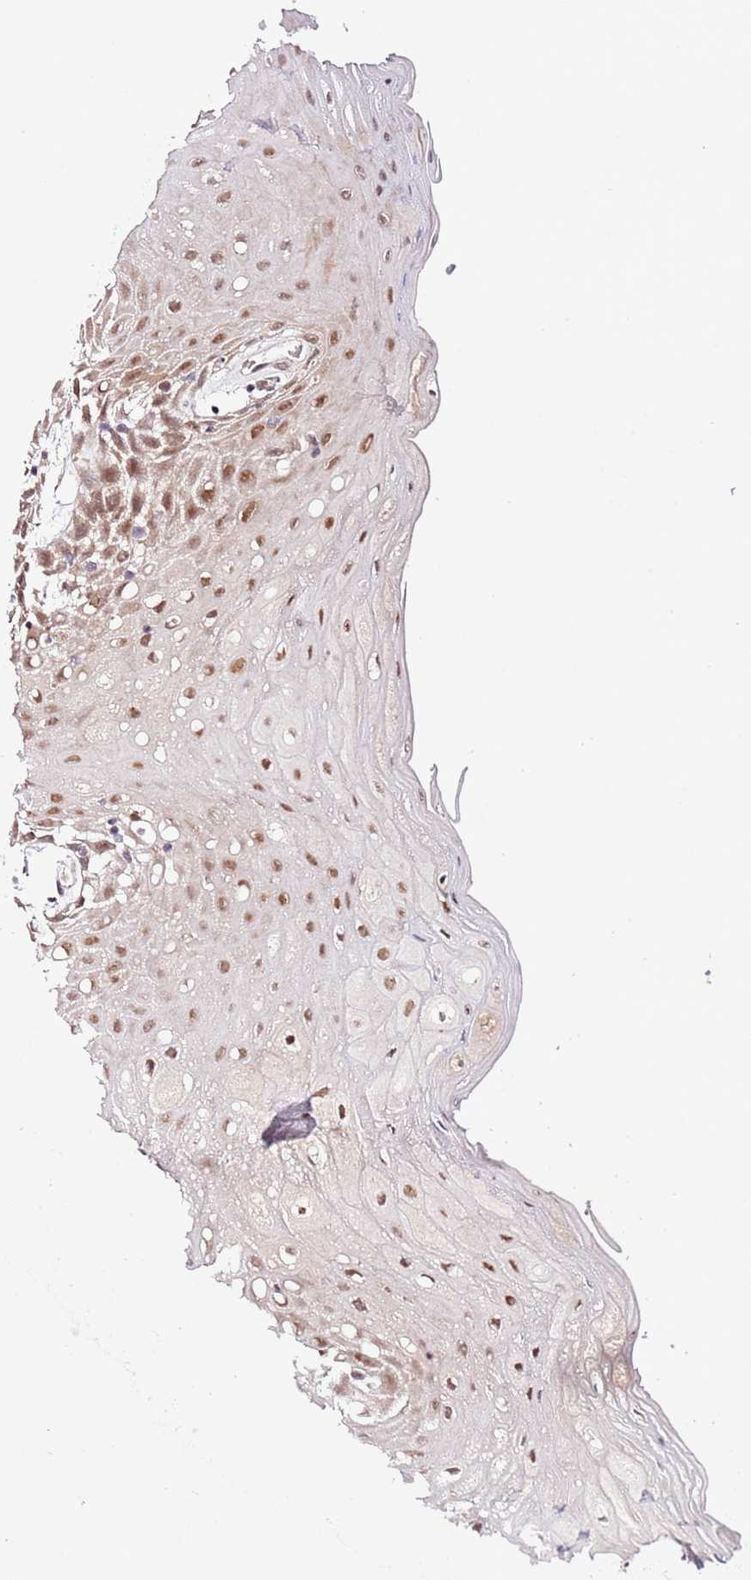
{"staining": {"intensity": "moderate", "quantity": ">75%", "location": "nuclear"}, "tissue": "oral mucosa", "cell_type": "Squamous epithelial cells", "image_type": "normal", "snomed": [{"axis": "morphology", "description": "Normal tissue, NOS"}, {"axis": "topography", "description": "Oral tissue"}, {"axis": "topography", "description": "Tounge, NOS"}], "caption": "Protein expression analysis of unremarkable human oral mucosa reveals moderate nuclear expression in about >75% of squamous epithelial cells. (Brightfield microscopy of DAB IHC at high magnification).", "gene": "CHD1", "patient": {"sex": "female", "age": 59}}